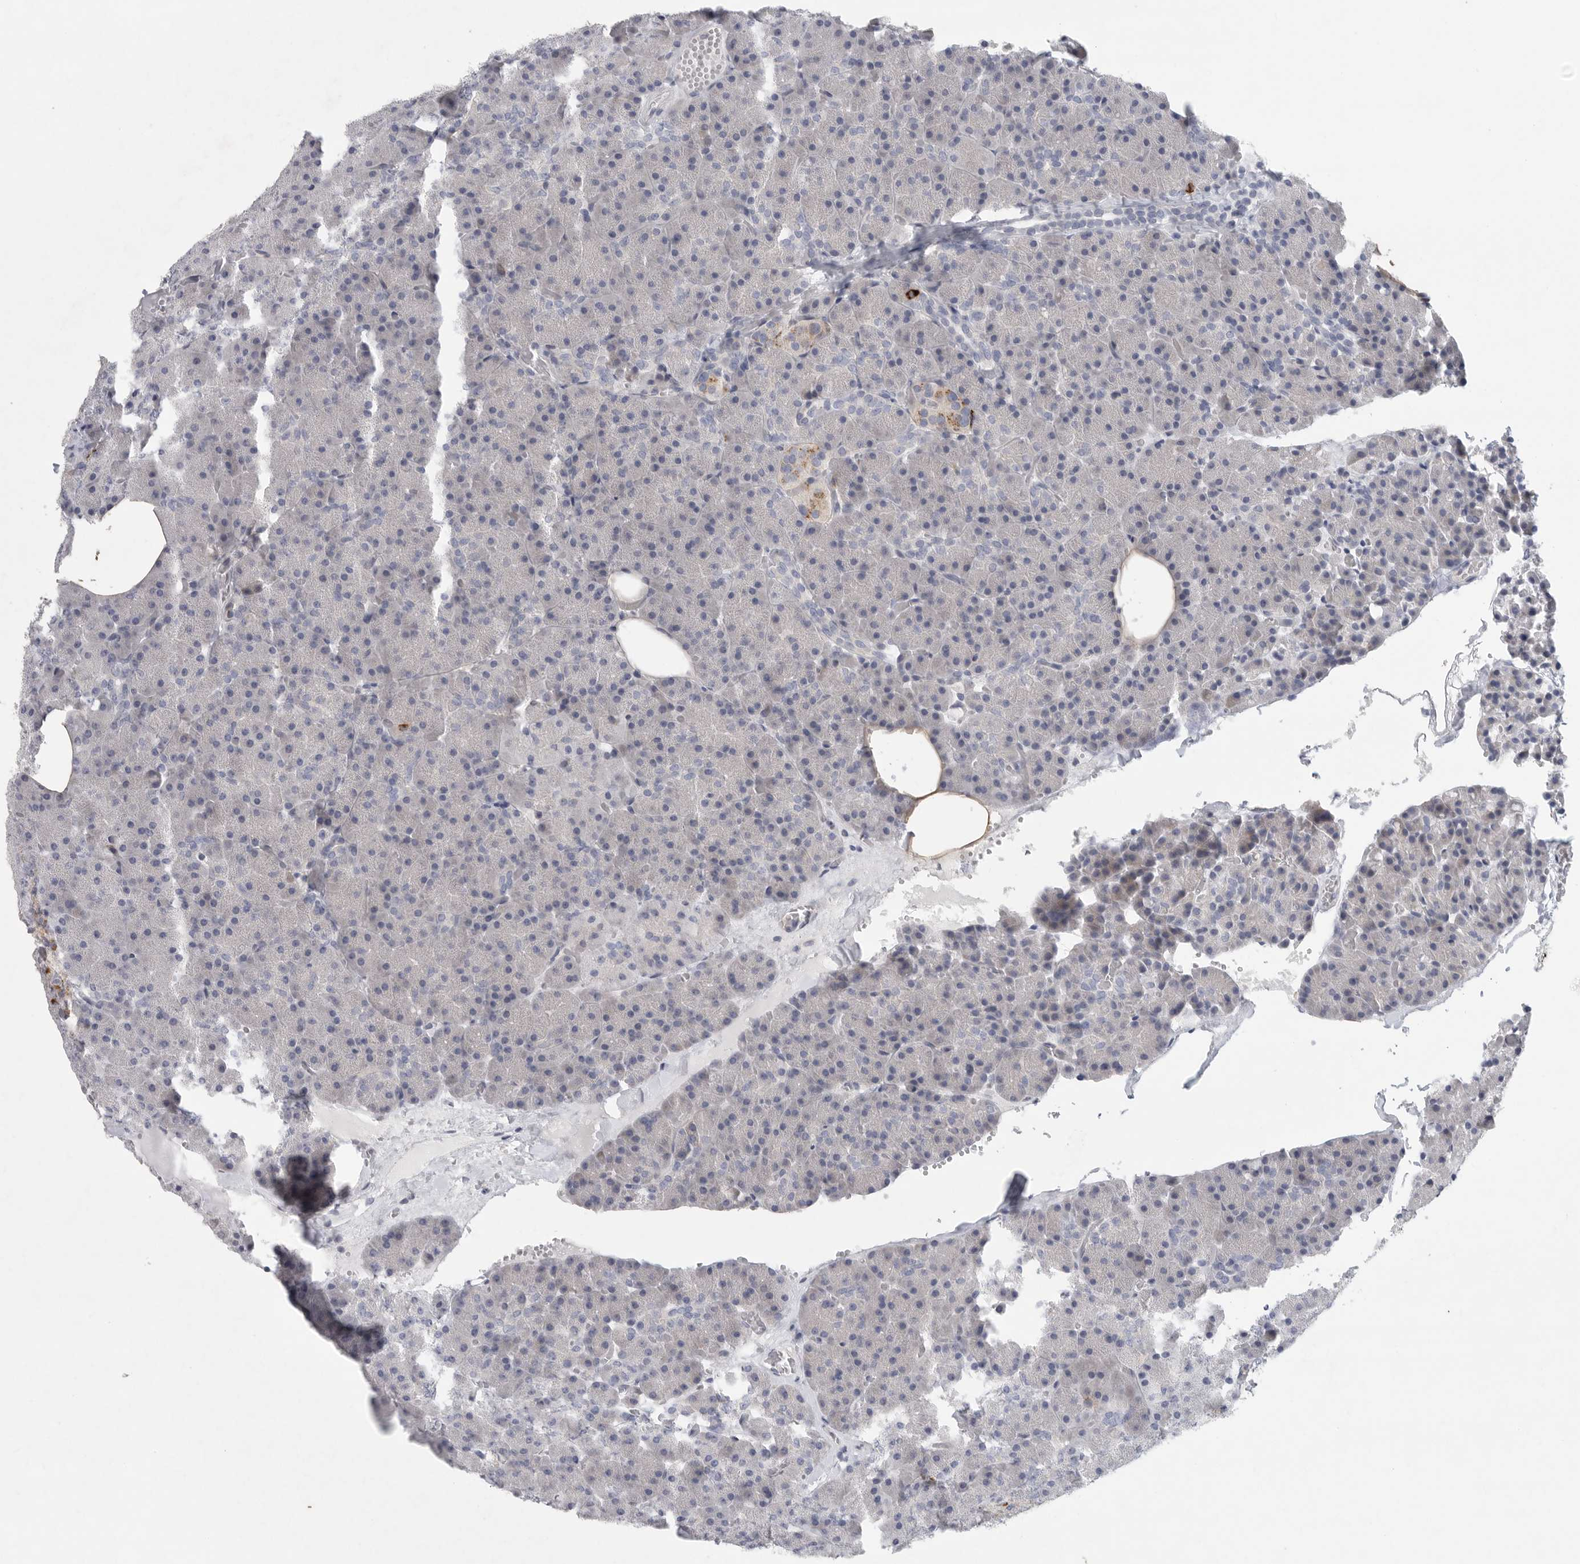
{"staining": {"intensity": "negative", "quantity": "none", "location": "none"}, "tissue": "pancreas", "cell_type": "Exocrine glandular cells", "image_type": "normal", "snomed": [{"axis": "morphology", "description": "Normal tissue, NOS"}, {"axis": "morphology", "description": "Carcinoid, malignant, NOS"}, {"axis": "topography", "description": "Pancreas"}], "caption": "The immunohistochemistry histopathology image has no significant staining in exocrine glandular cells of pancreas. (DAB (3,3'-diaminobenzidine) IHC visualized using brightfield microscopy, high magnification).", "gene": "TMEM69", "patient": {"sex": "female", "age": 35}}